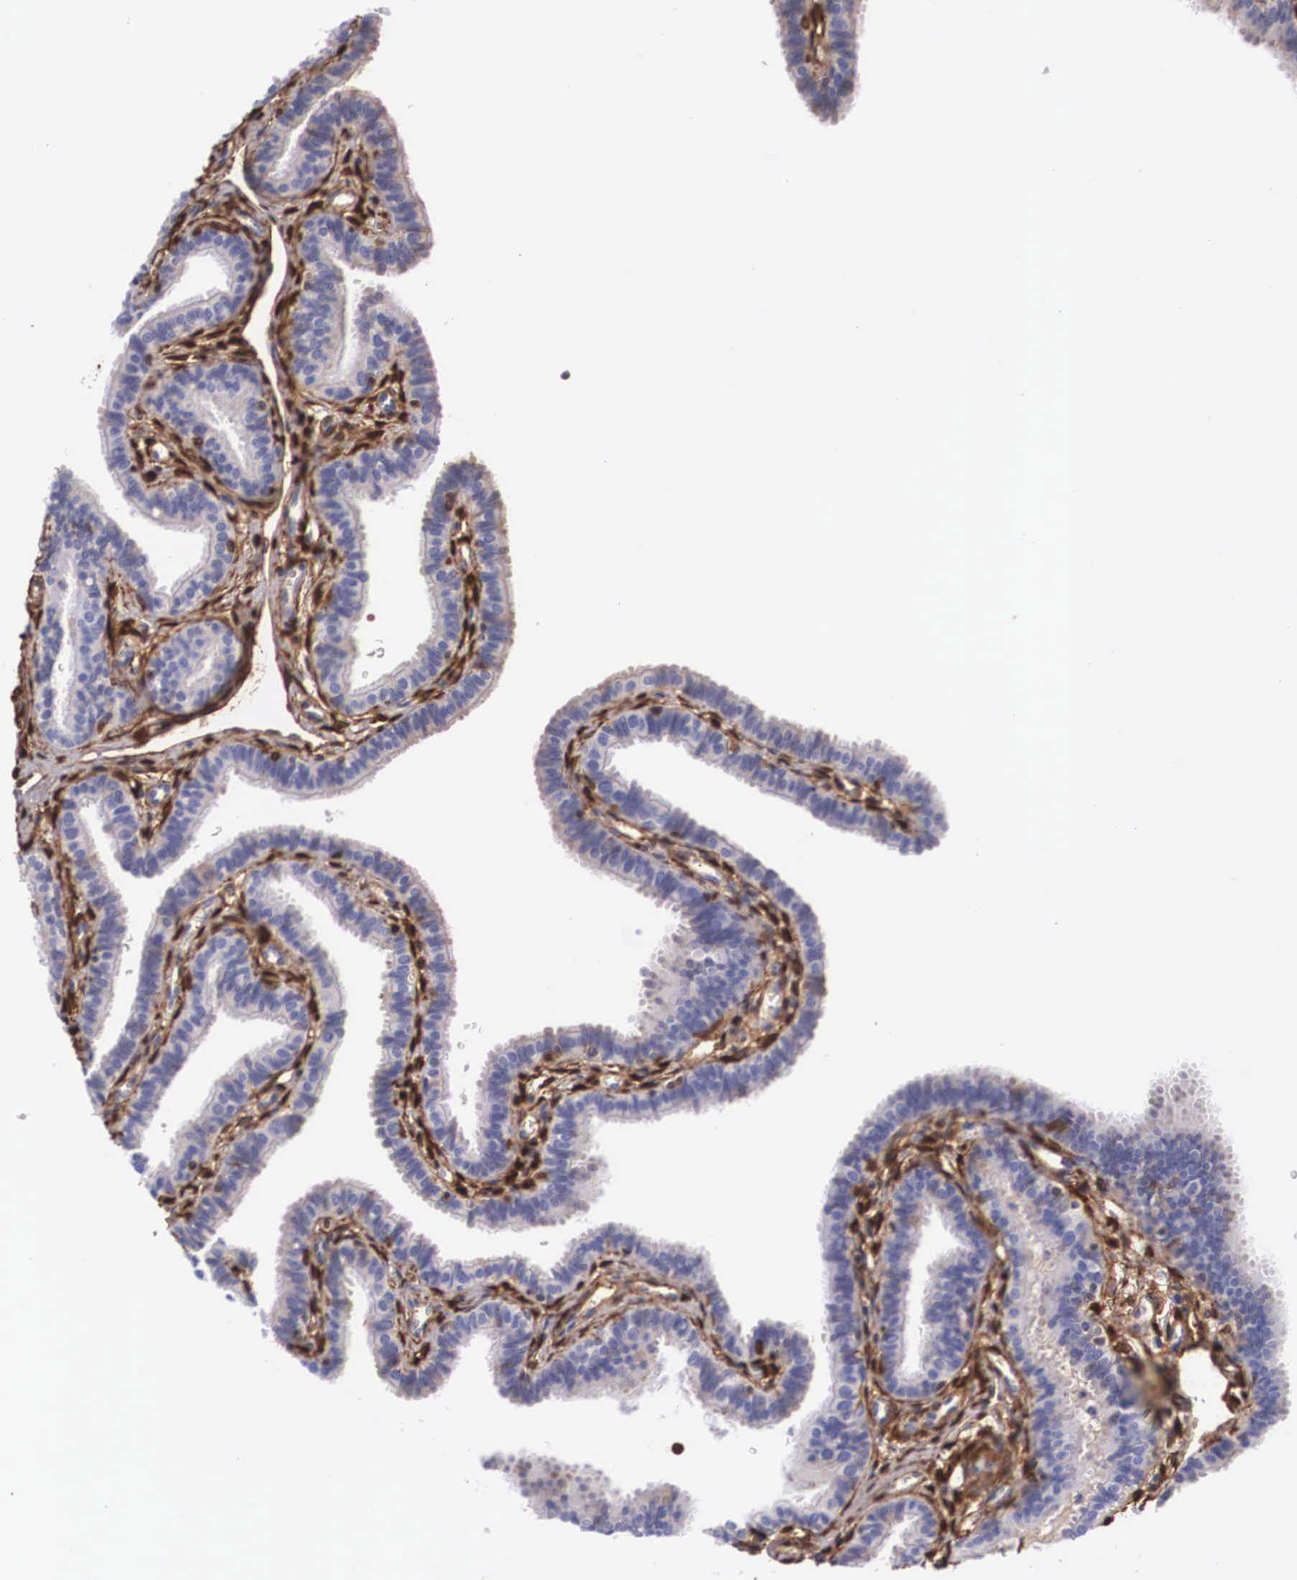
{"staining": {"intensity": "negative", "quantity": "none", "location": "none"}, "tissue": "fallopian tube", "cell_type": "Glandular cells", "image_type": "normal", "snomed": [{"axis": "morphology", "description": "Normal tissue, NOS"}, {"axis": "topography", "description": "Fallopian tube"}], "caption": "Micrograph shows no protein staining in glandular cells of unremarkable fallopian tube. (Stains: DAB IHC with hematoxylin counter stain, Microscopy: brightfield microscopy at high magnification).", "gene": "LGALS1", "patient": {"sex": "female", "age": 32}}